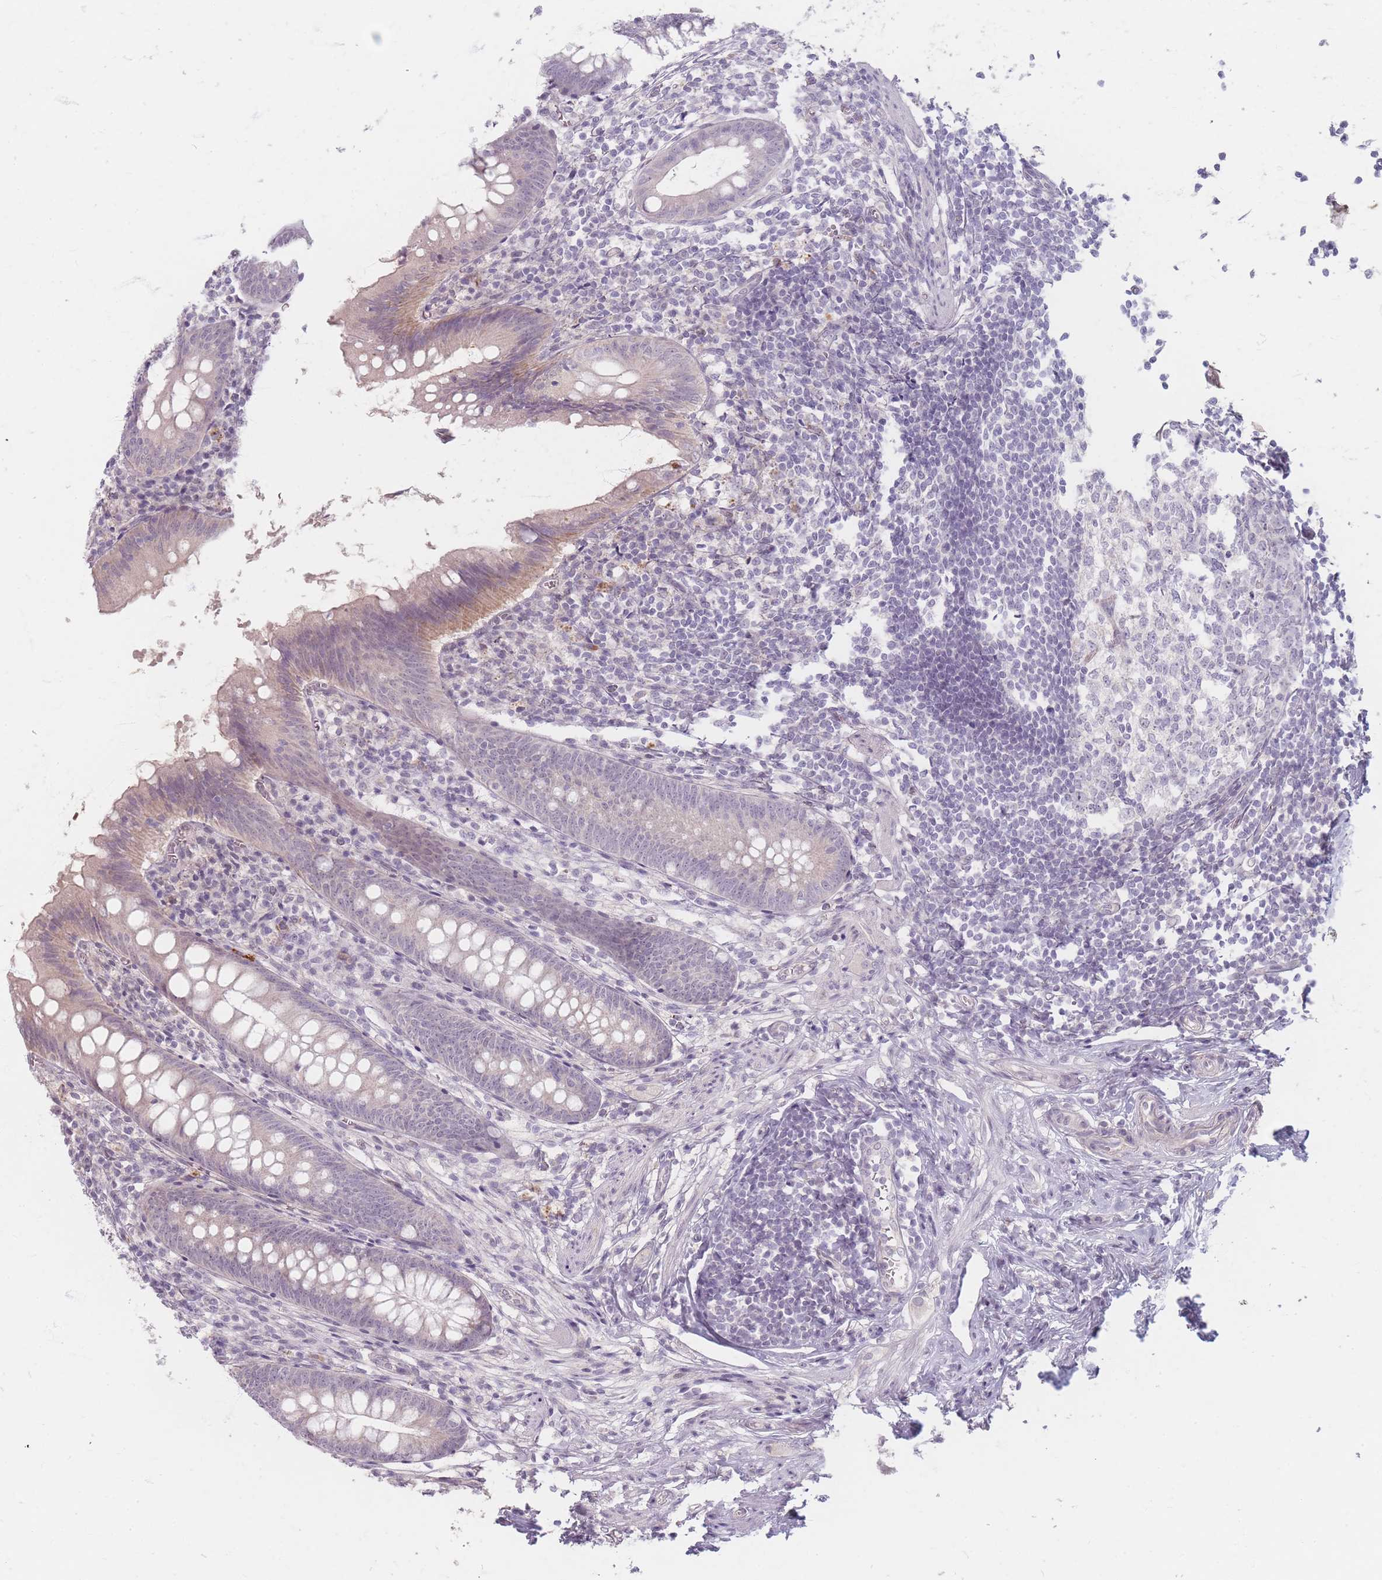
{"staining": {"intensity": "moderate", "quantity": "<25%", "location": "cytoplasmic/membranous"}, "tissue": "appendix", "cell_type": "Glandular cells", "image_type": "normal", "snomed": [{"axis": "morphology", "description": "Normal tissue, NOS"}, {"axis": "topography", "description": "Appendix"}], "caption": "Immunohistochemical staining of unremarkable appendix exhibits moderate cytoplasmic/membranous protein positivity in approximately <25% of glandular cells.", "gene": "GABRA6", "patient": {"sex": "female", "age": 51}}